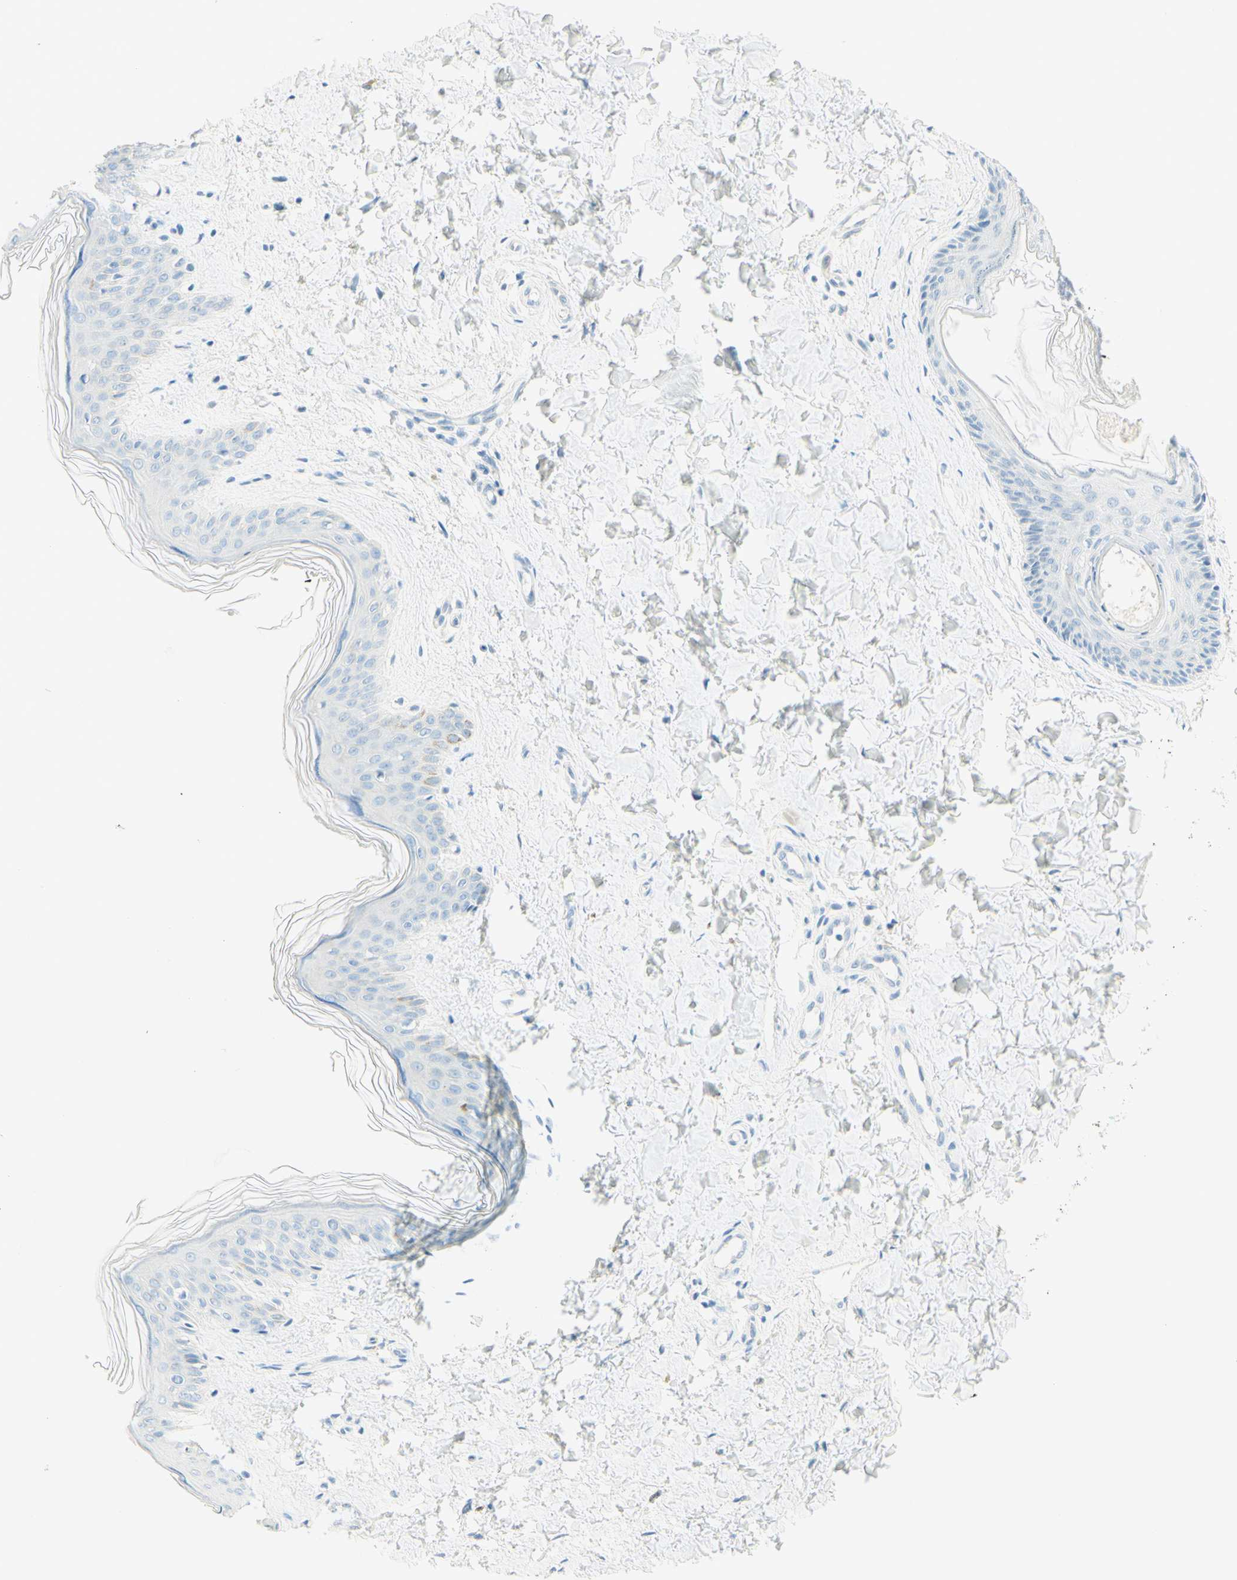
{"staining": {"intensity": "negative", "quantity": "none", "location": "none"}, "tissue": "skin", "cell_type": "Fibroblasts", "image_type": "normal", "snomed": [{"axis": "morphology", "description": "Normal tissue, NOS"}, {"axis": "topography", "description": "Skin"}], "caption": "Normal skin was stained to show a protein in brown. There is no significant expression in fibroblasts.", "gene": "TMEM132D", "patient": {"sex": "female", "age": 41}}